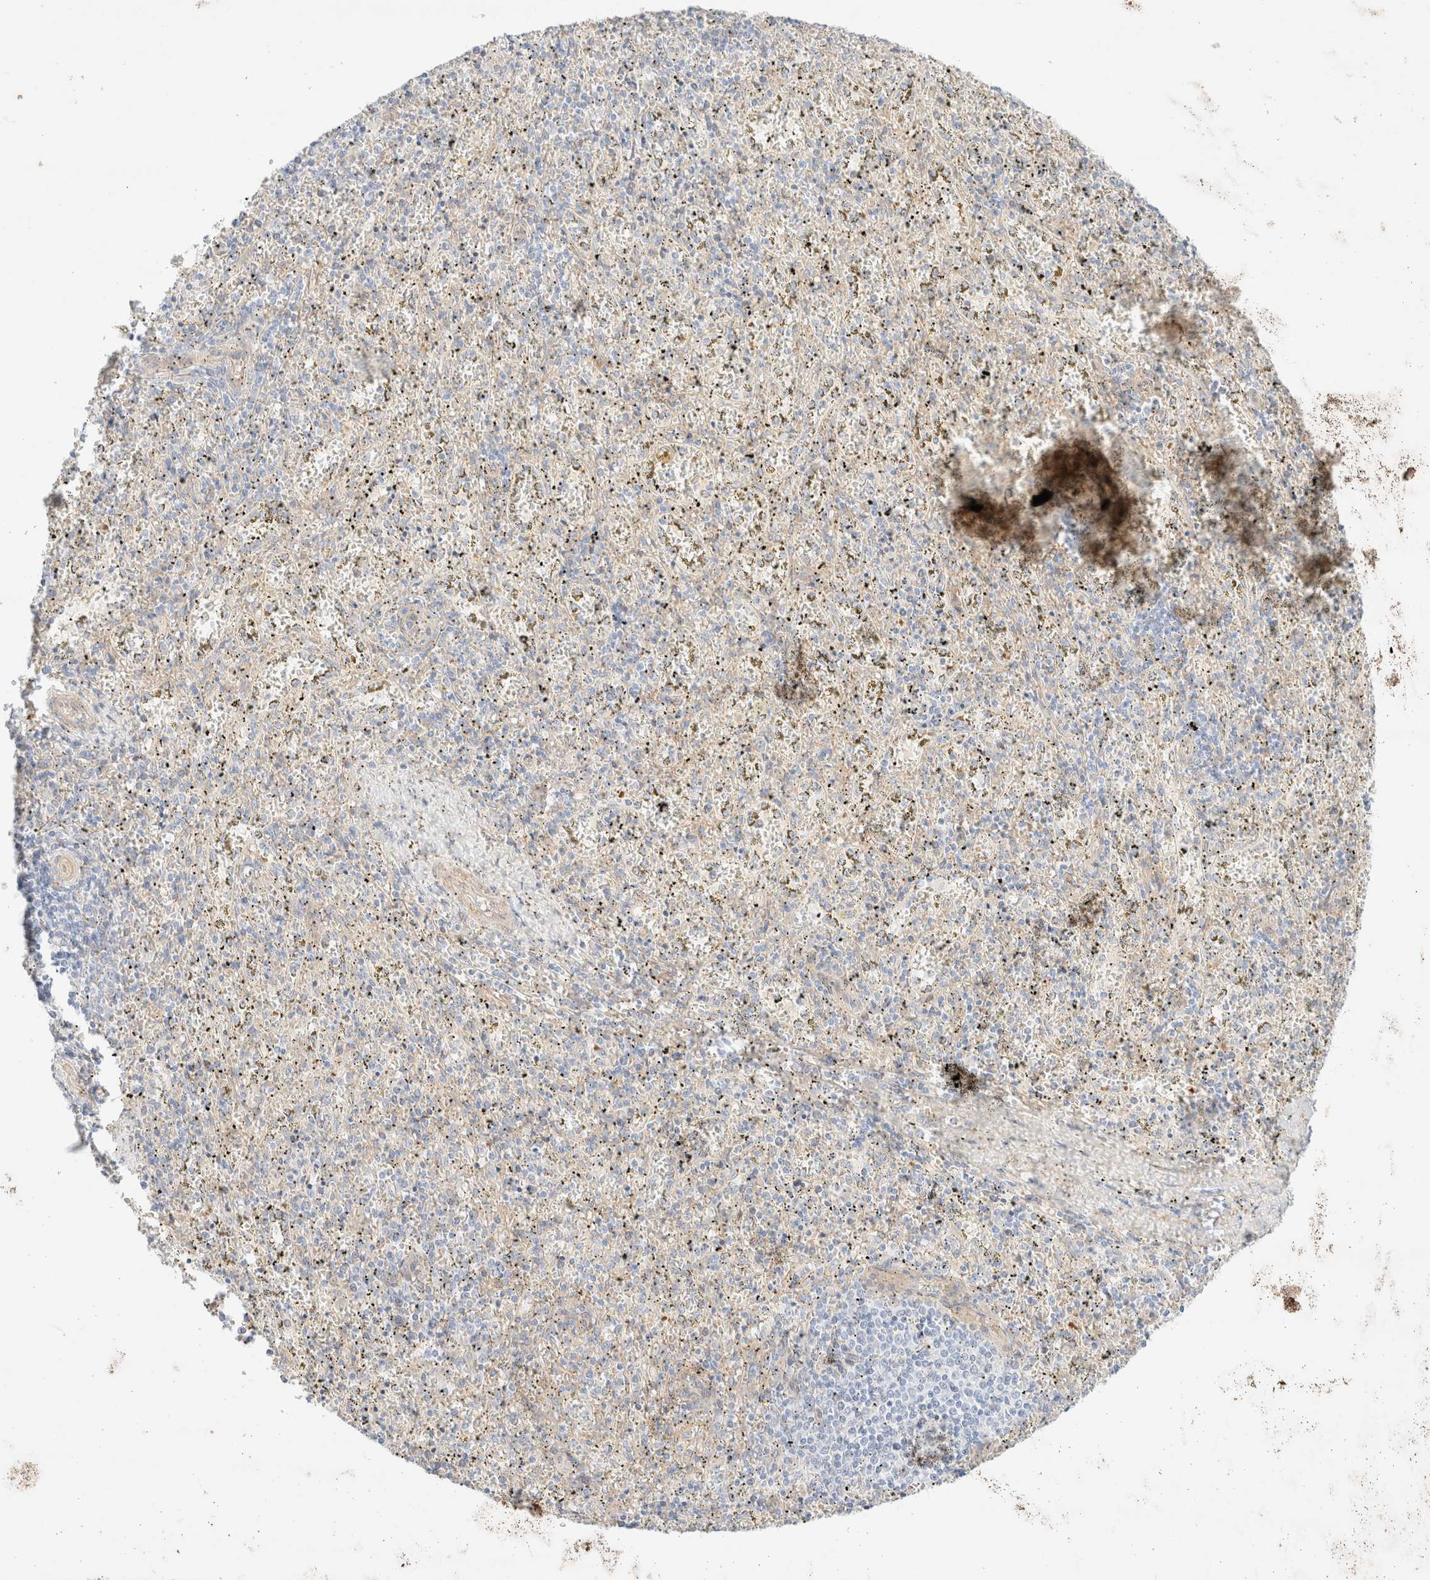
{"staining": {"intensity": "negative", "quantity": "none", "location": "none"}, "tissue": "spleen", "cell_type": "Cells in red pulp", "image_type": "normal", "snomed": [{"axis": "morphology", "description": "Normal tissue, NOS"}, {"axis": "topography", "description": "Spleen"}], "caption": "High power microscopy micrograph of an immunohistochemistry (IHC) photomicrograph of benign spleen, revealing no significant staining in cells in red pulp.", "gene": "NIBAN2", "patient": {"sex": "male", "age": 11}}